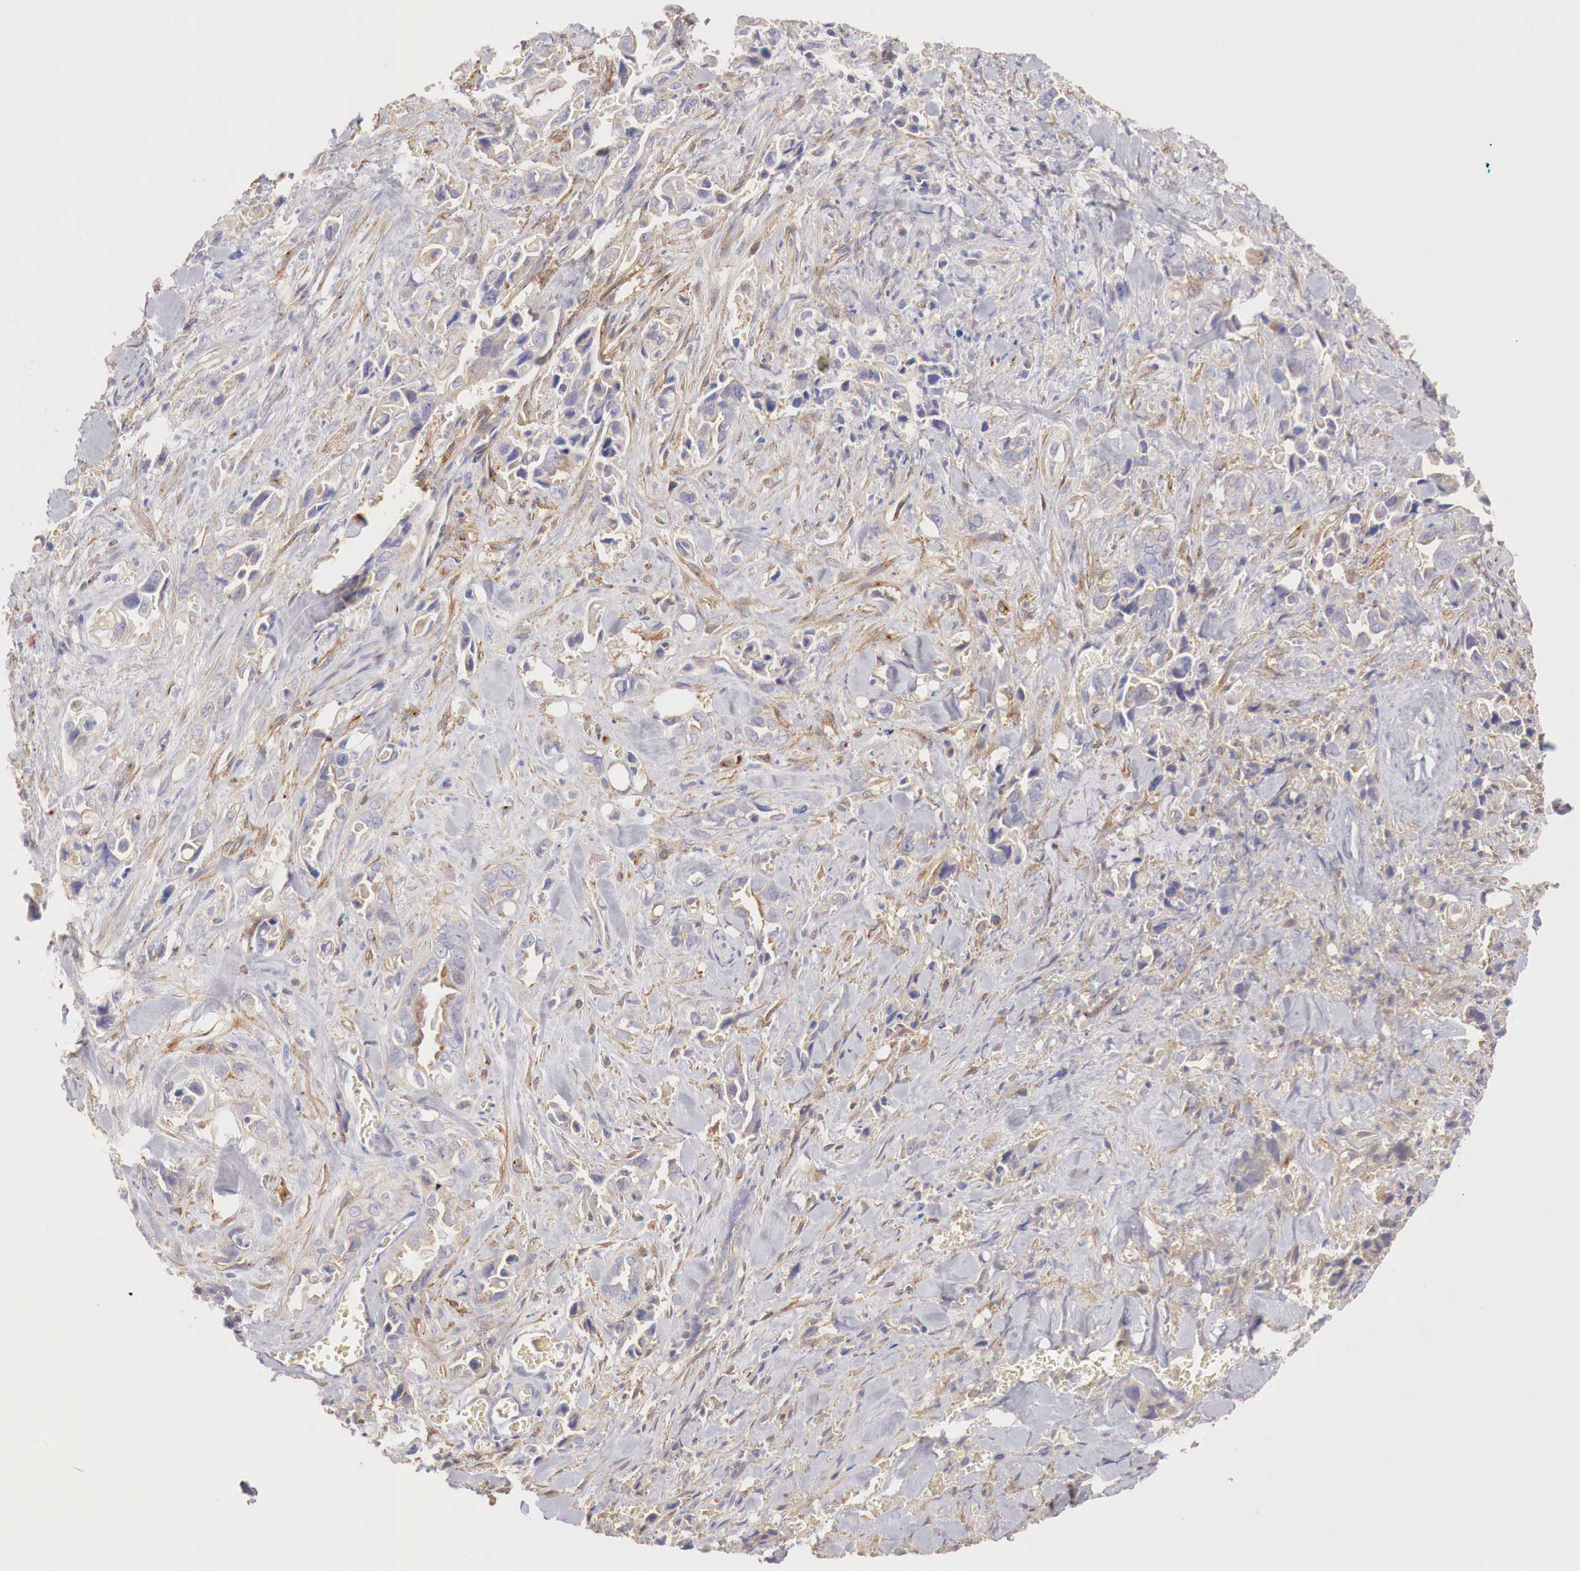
{"staining": {"intensity": "negative", "quantity": "none", "location": "none"}, "tissue": "pancreatic cancer", "cell_type": "Tumor cells", "image_type": "cancer", "snomed": [{"axis": "morphology", "description": "Adenocarcinoma, NOS"}, {"axis": "topography", "description": "Pancreas"}], "caption": "DAB (3,3'-diaminobenzidine) immunohistochemical staining of human pancreatic cancer (adenocarcinoma) shows no significant expression in tumor cells.", "gene": "KLHDC7B", "patient": {"sex": "male", "age": 69}}